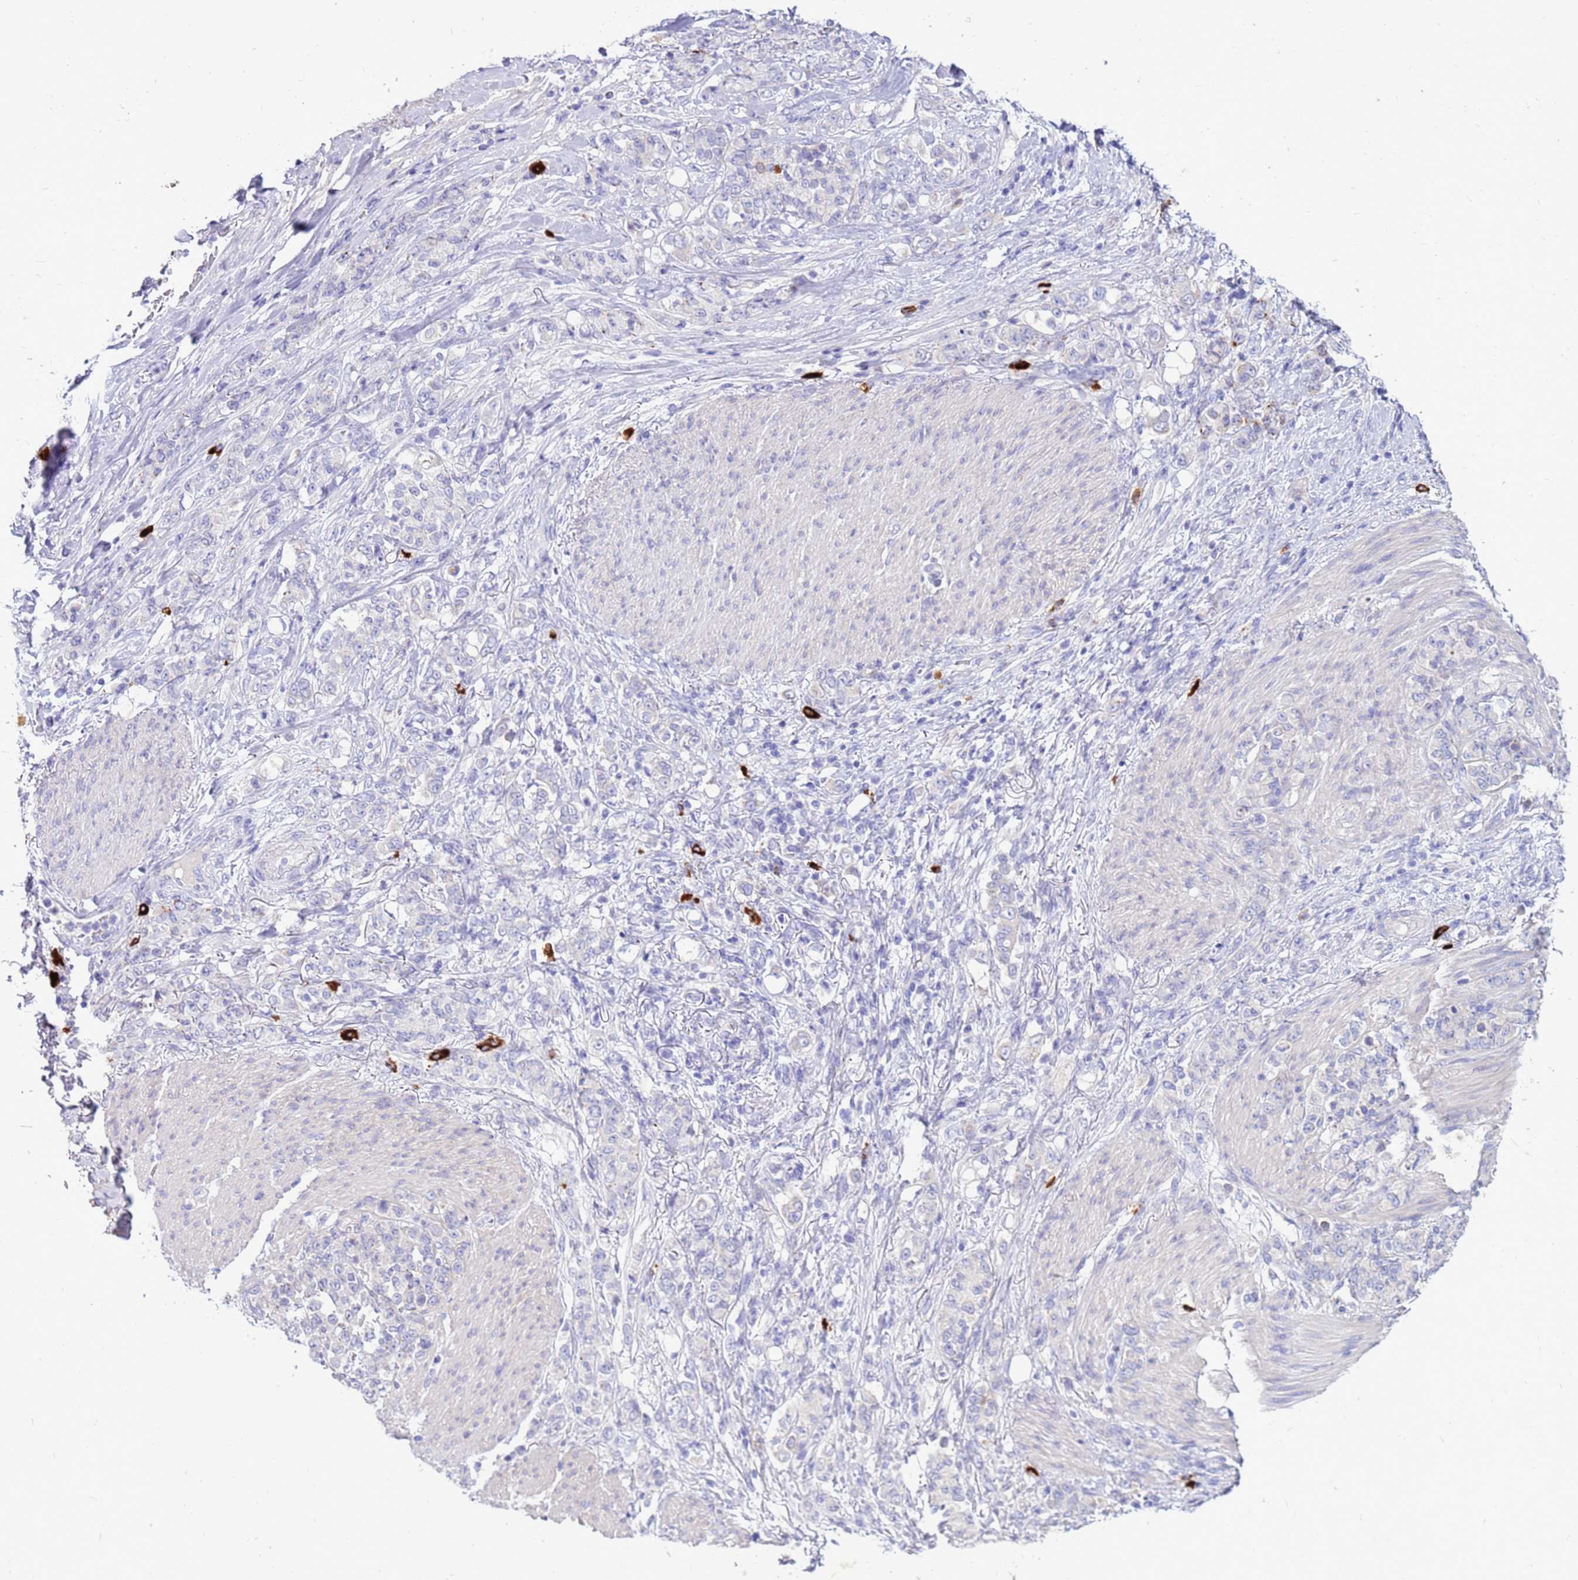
{"staining": {"intensity": "negative", "quantity": "none", "location": "none"}, "tissue": "stomach cancer", "cell_type": "Tumor cells", "image_type": "cancer", "snomed": [{"axis": "morphology", "description": "Adenocarcinoma, NOS"}, {"axis": "topography", "description": "Stomach"}], "caption": "Tumor cells are negative for brown protein staining in stomach cancer. (DAB immunohistochemistry, high magnification).", "gene": "PDE10A", "patient": {"sex": "female", "age": 79}}